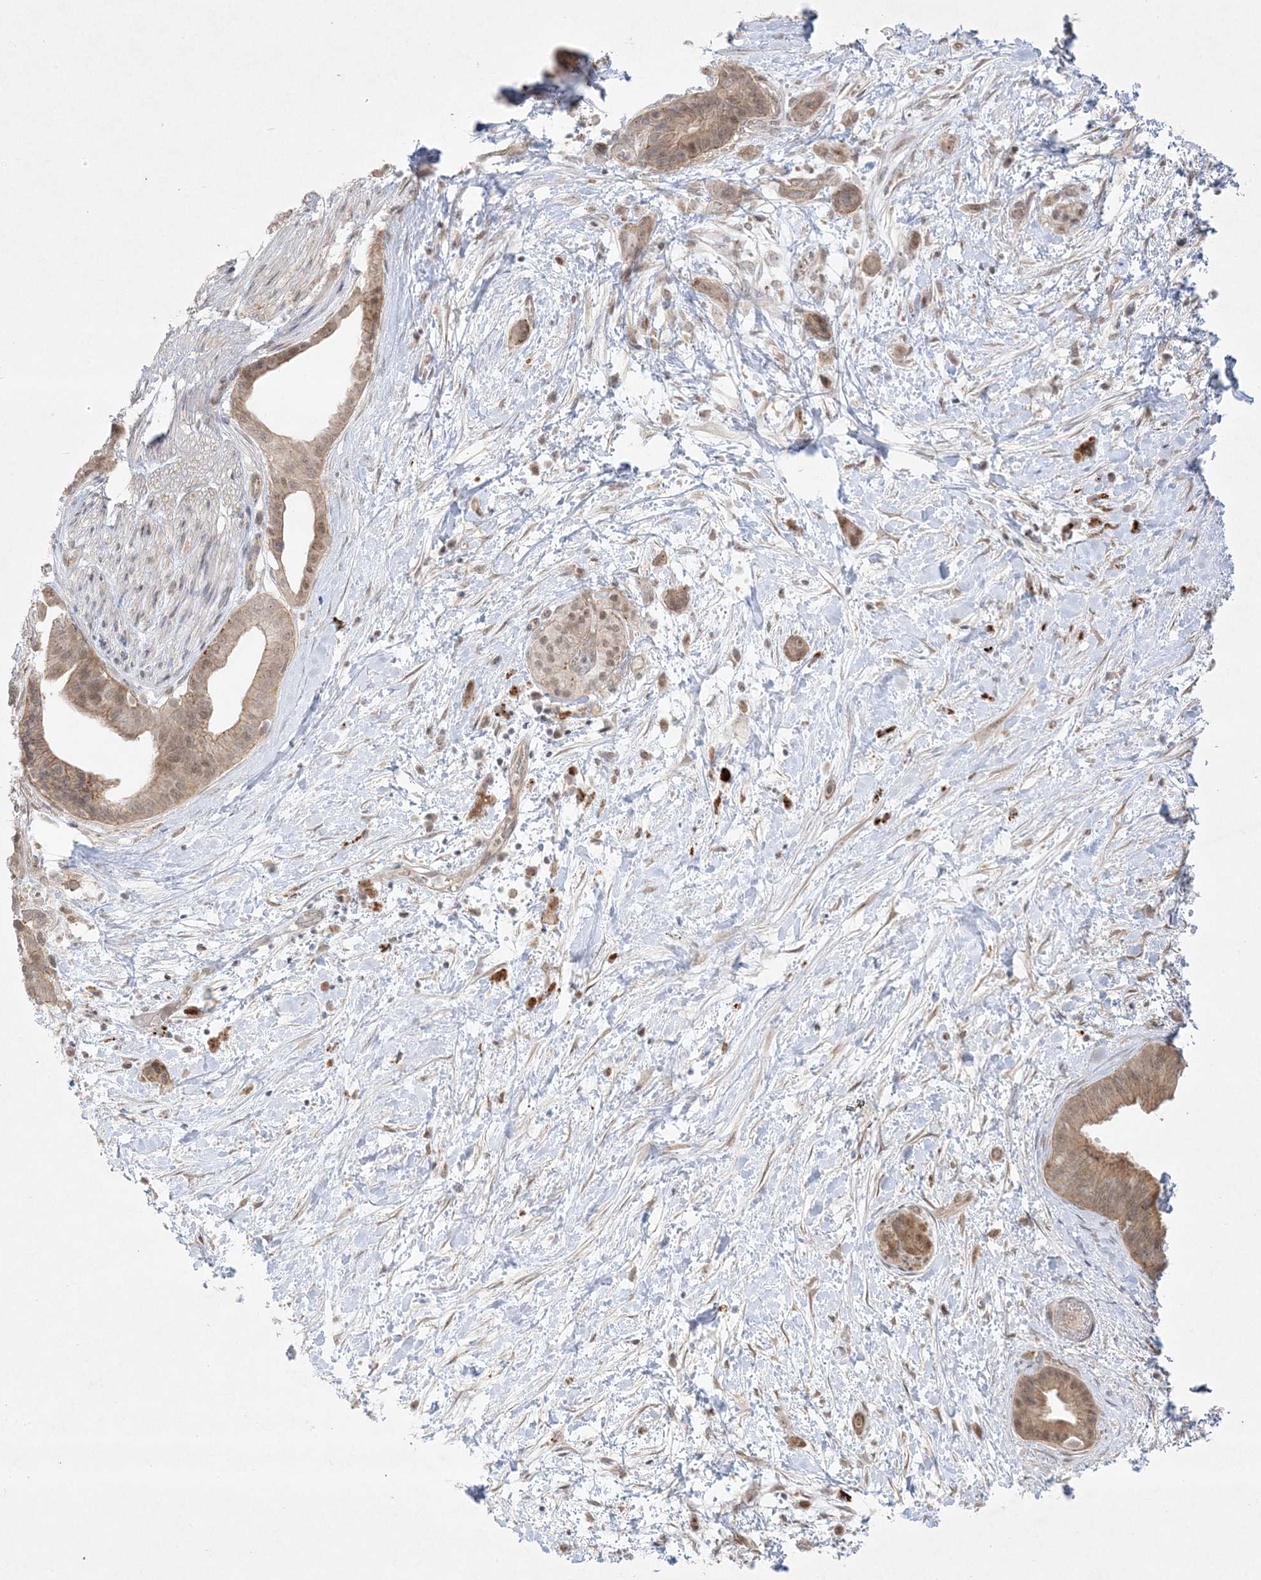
{"staining": {"intensity": "moderate", "quantity": ">75%", "location": "cytoplasmic/membranous,nuclear"}, "tissue": "pancreatic cancer", "cell_type": "Tumor cells", "image_type": "cancer", "snomed": [{"axis": "morphology", "description": "Normal tissue, NOS"}, {"axis": "morphology", "description": "Adenocarcinoma, NOS"}, {"axis": "topography", "description": "Pancreas"}, {"axis": "topography", "description": "Peripheral nerve tissue"}], "caption": "Tumor cells display medium levels of moderate cytoplasmic/membranous and nuclear expression in about >75% of cells in human adenocarcinoma (pancreatic).", "gene": "PTK6", "patient": {"sex": "female", "age": 63}}